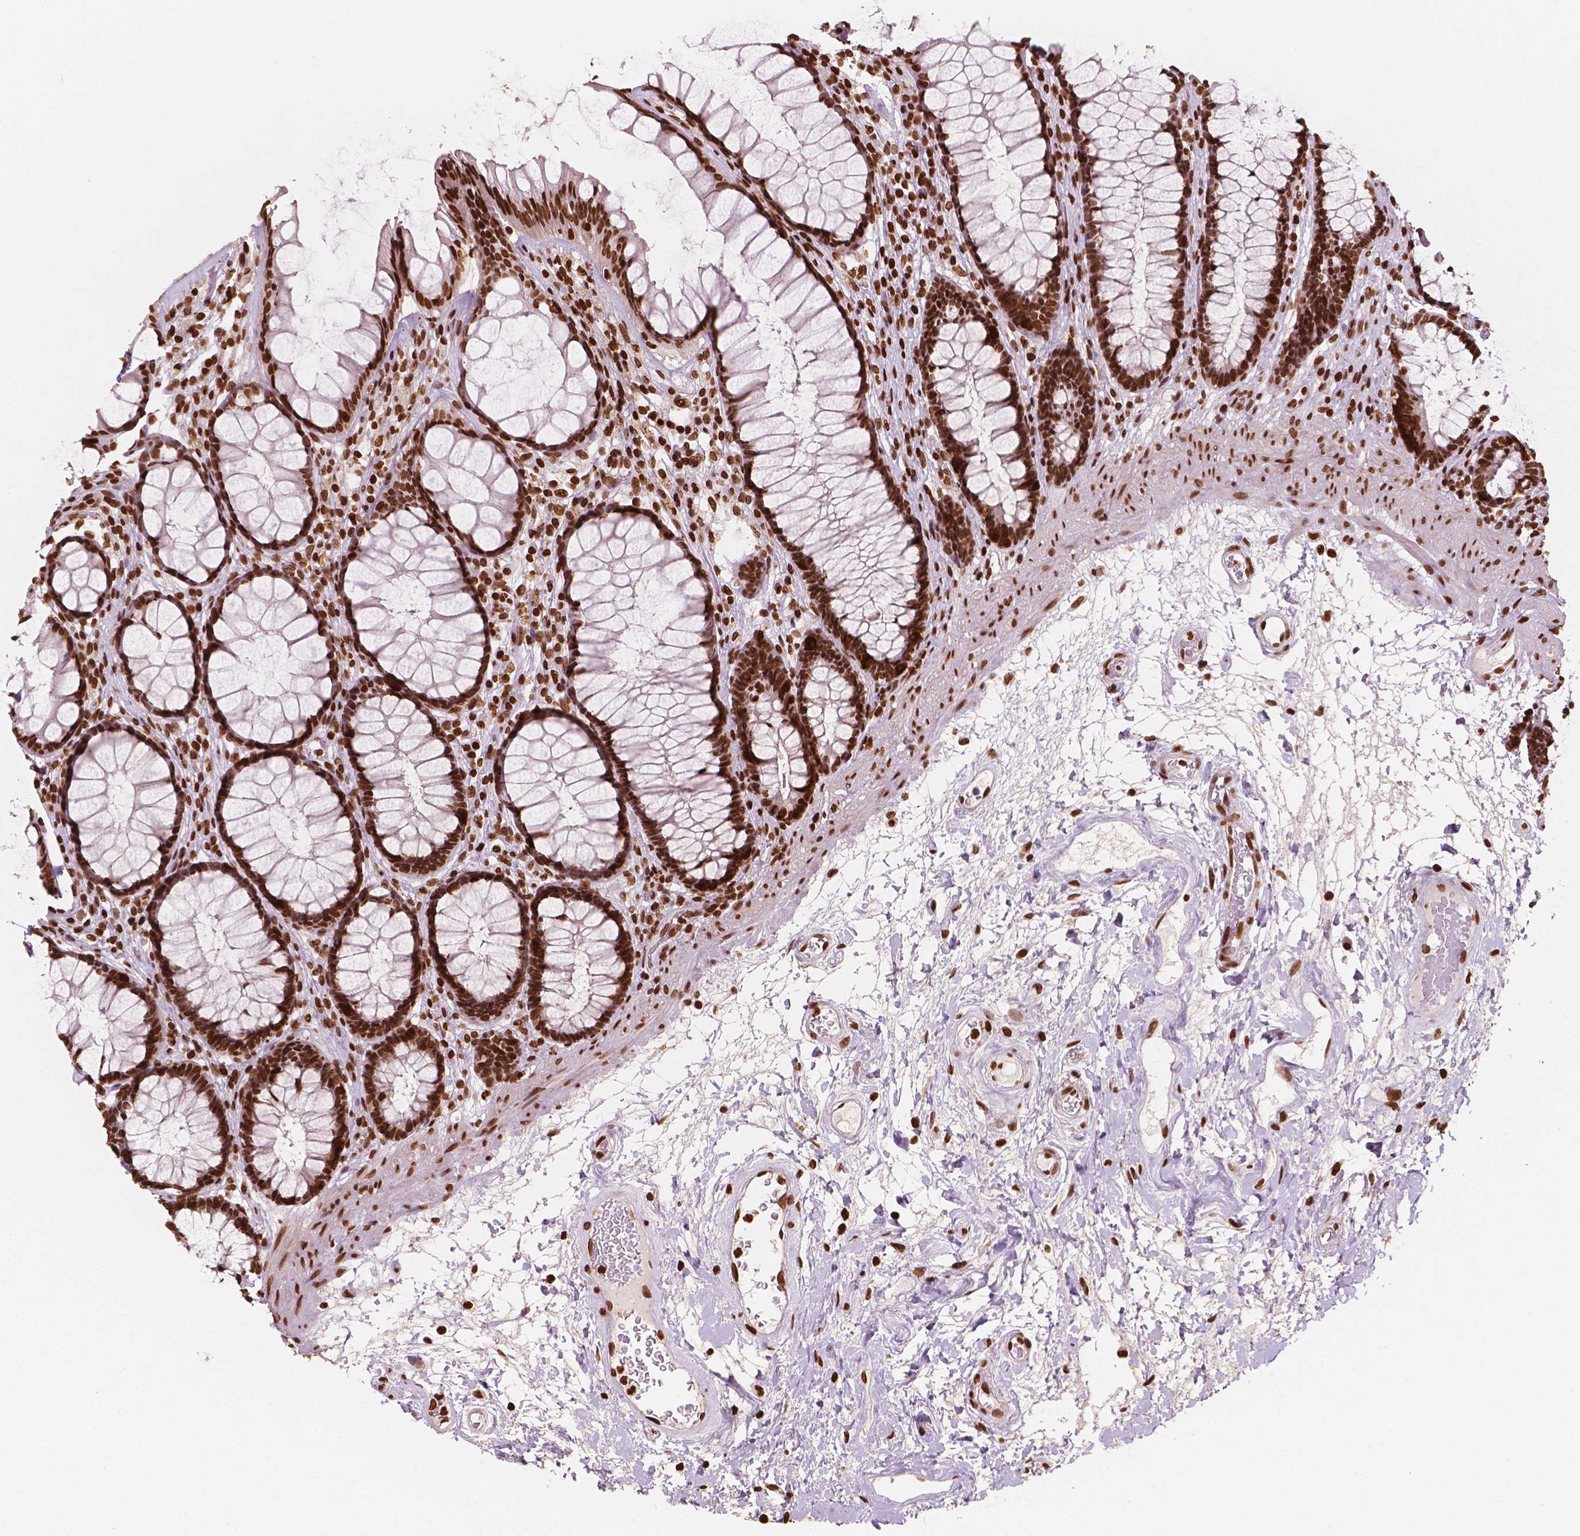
{"staining": {"intensity": "strong", "quantity": ">75%", "location": "nuclear"}, "tissue": "rectum", "cell_type": "Glandular cells", "image_type": "normal", "snomed": [{"axis": "morphology", "description": "Normal tissue, NOS"}, {"axis": "topography", "description": "Rectum"}], "caption": "Unremarkable rectum exhibits strong nuclear expression in about >75% of glandular cells The protein of interest is stained brown, and the nuclei are stained in blue (DAB (3,3'-diaminobenzidine) IHC with brightfield microscopy, high magnification)..", "gene": "H3C7", "patient": {"sex": "male", "age": 72}}